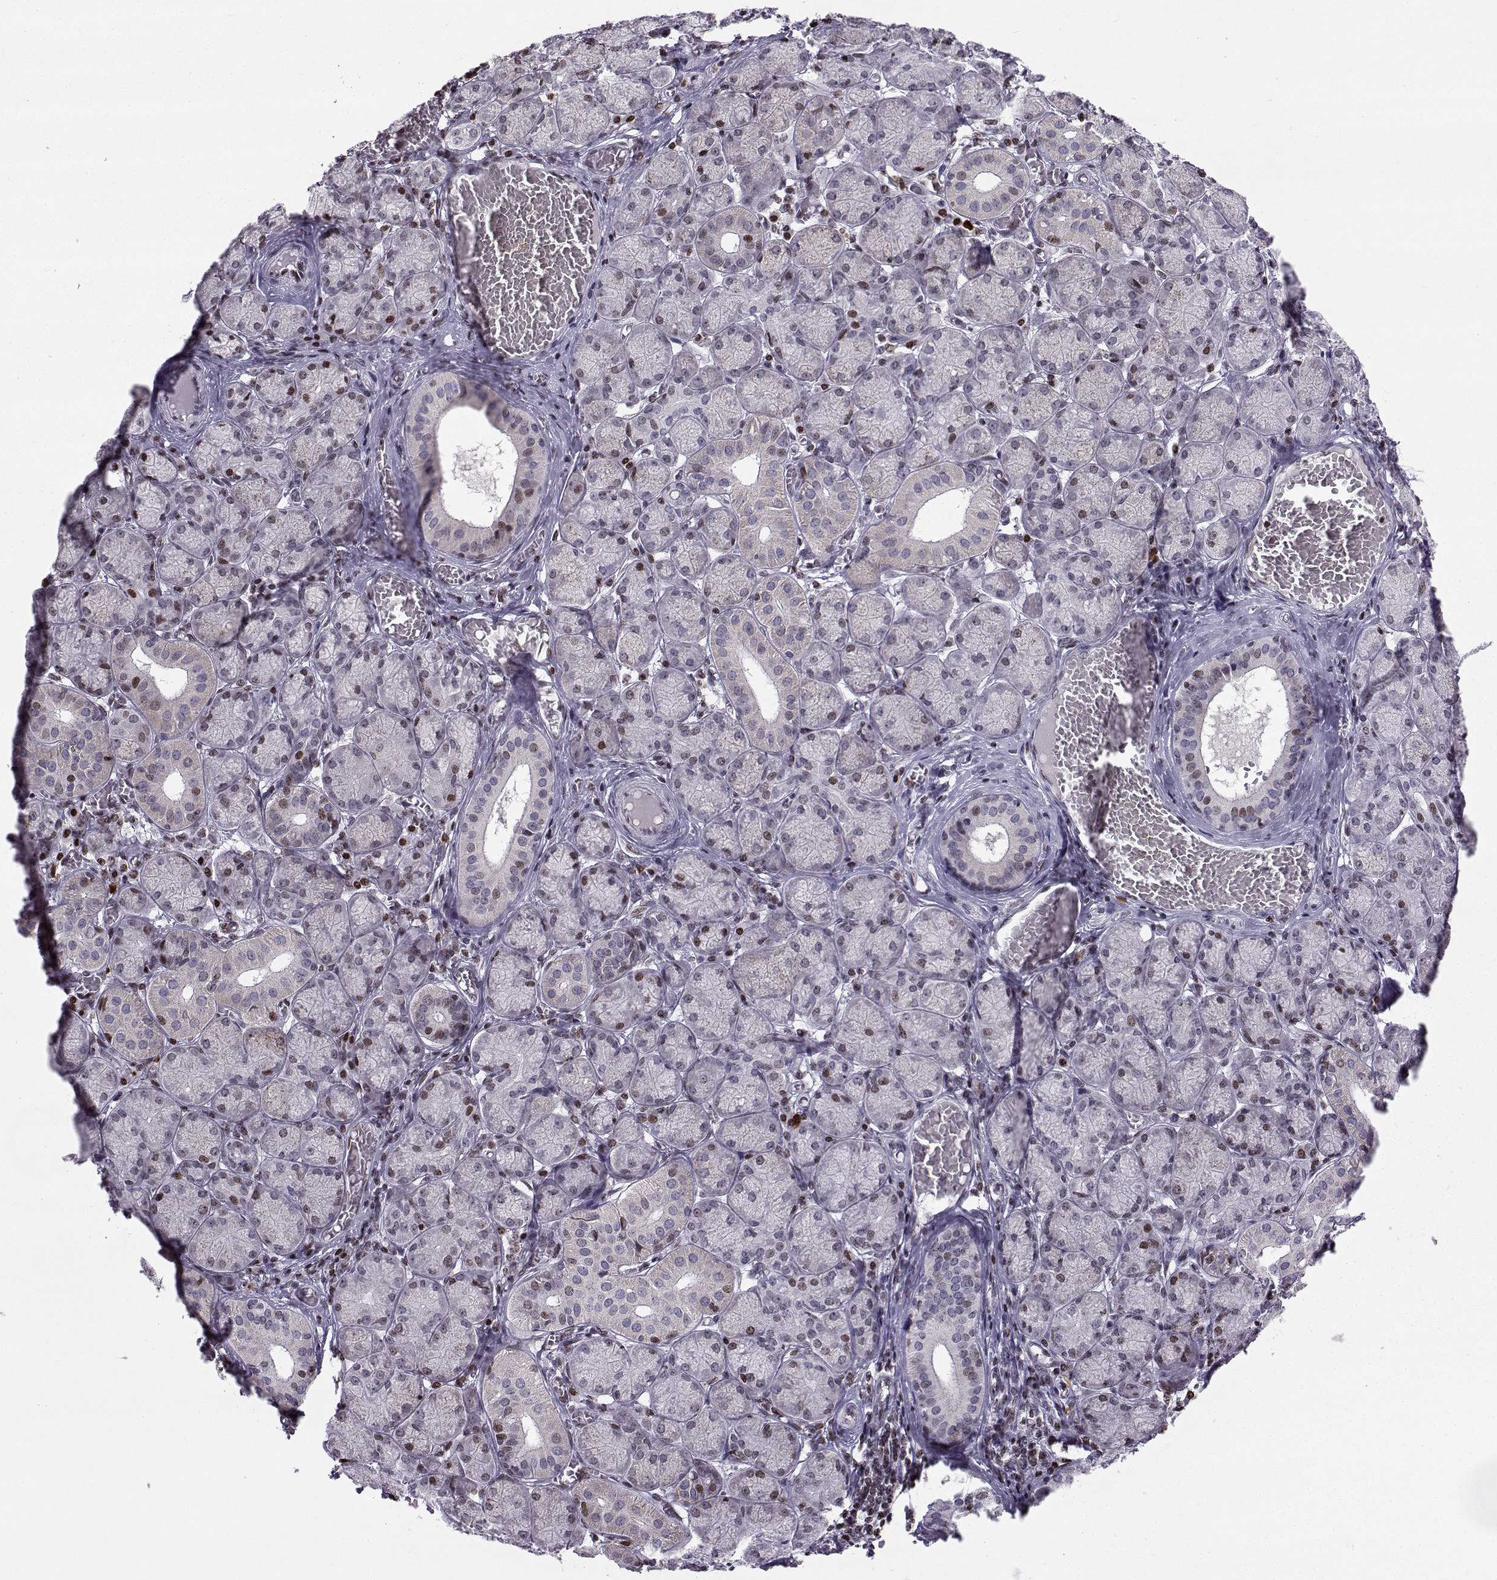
{"staining": {"intensity": "strong", "quantity": "25%-75%", "location": "nuclear"}, "tissue": "salivary gland", "cell_type": "Glandular cells", "image_type": "normal", "snomed": [{"axis": "morphology", "description": "Normal tissue, NOS"}, {"axis": "topography", "description": "Salivary gland"}, {"axis": "topography", "description": "Peripheral nerve tissue"}], "caption": "Normal salivary gland reveals strong nuclear expression in approximately 25%-75% of glandular cells.", "gene": "ZNF19", "patient": {"sex": "female", "age": 24}}